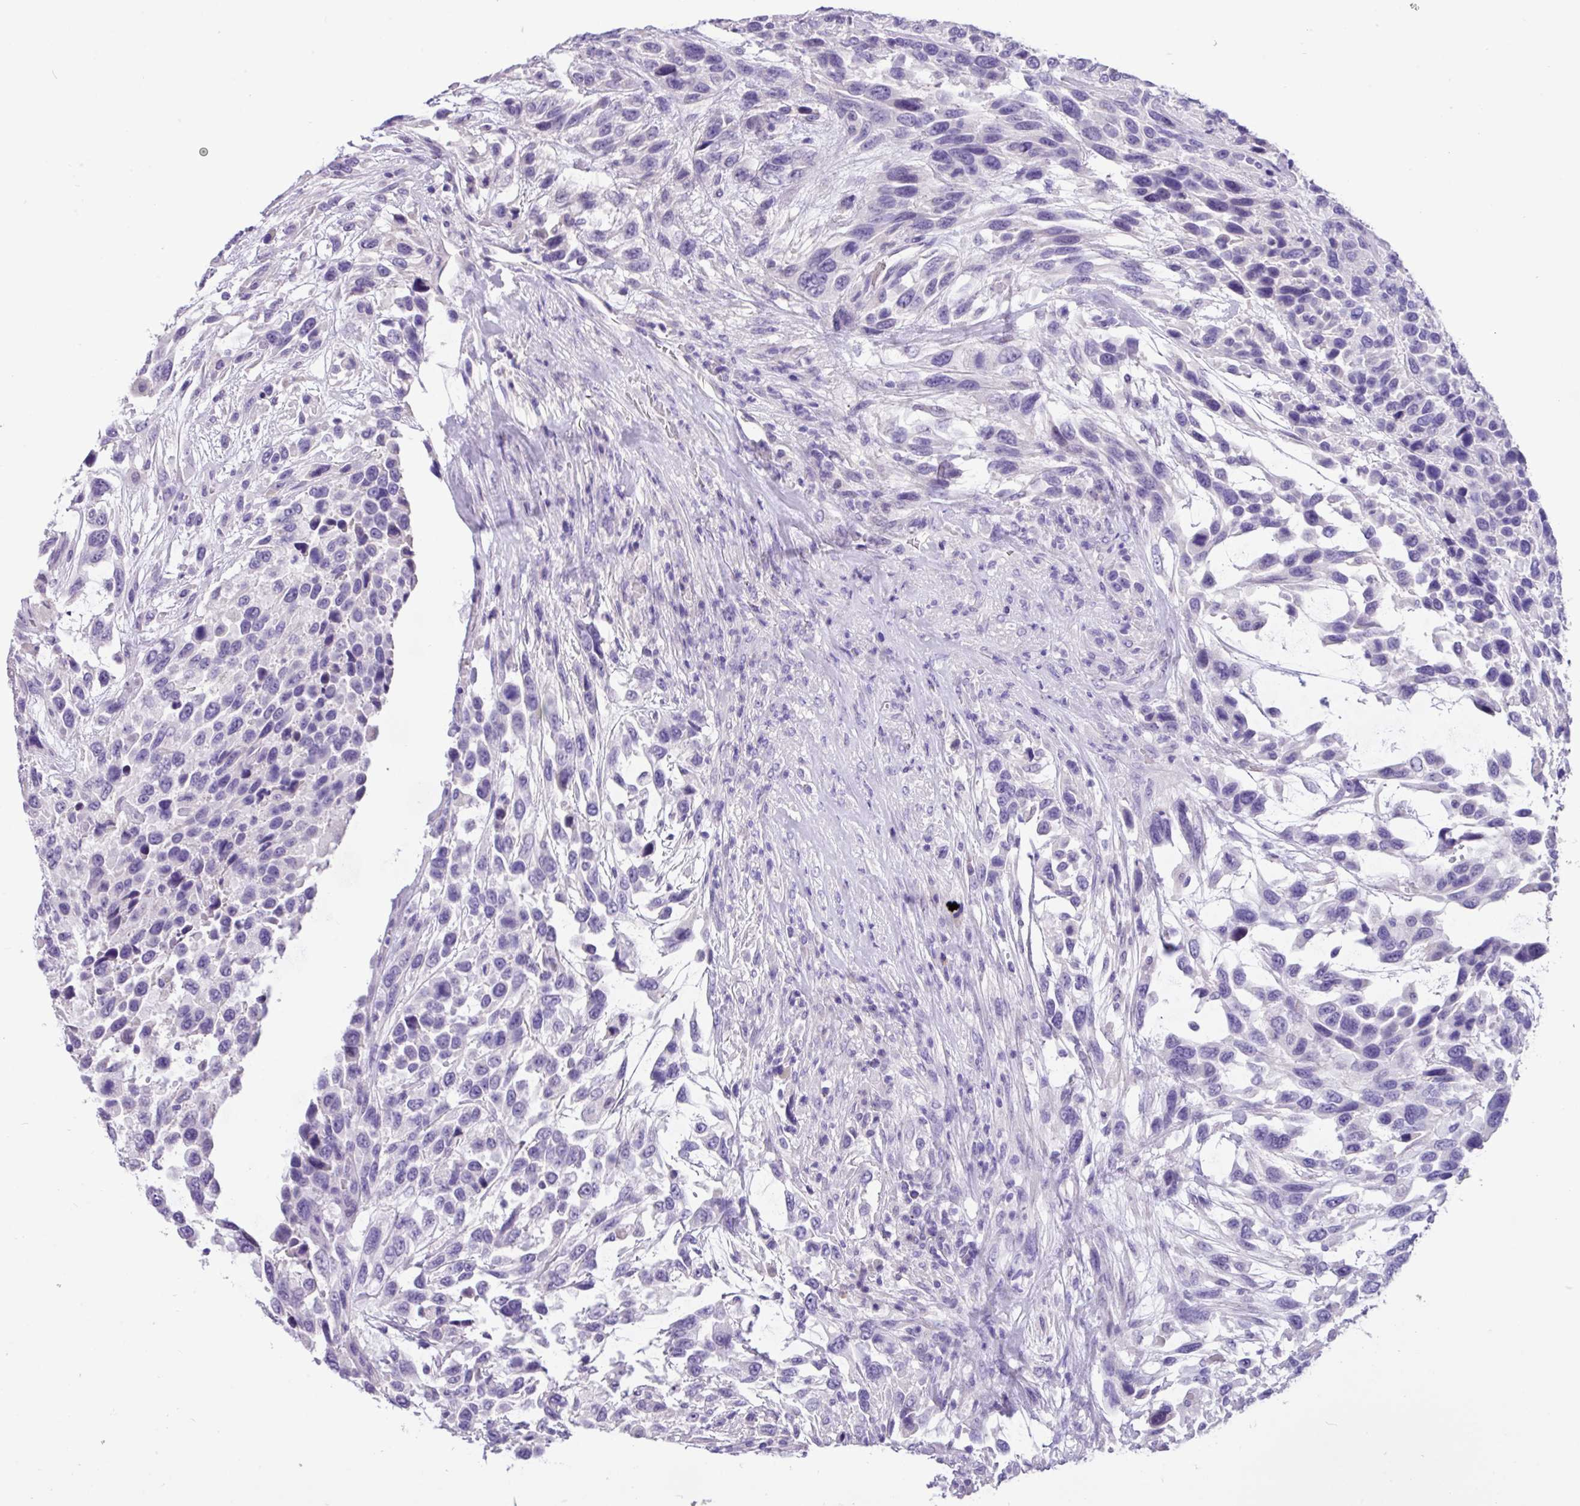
{"staining": {"intensity": "negative", "quantity": "none", "location": "none"}, "tissue": "urothelial cancer", "cell_type": "Tumor cells", "image_type": "cancer", "snomed": [{"axis": "morphology", "description": "Urothelial carcinoma, High grade"}, {"axis": "topography", "description": "Urinary bladder"}], "caption": "This is an IHC histopathology image of high-grade urothelial carcinoma. There is no expression in tumor cells.", "gene": "EPCAM", "patient": {"sex": "female", "age": 70}}